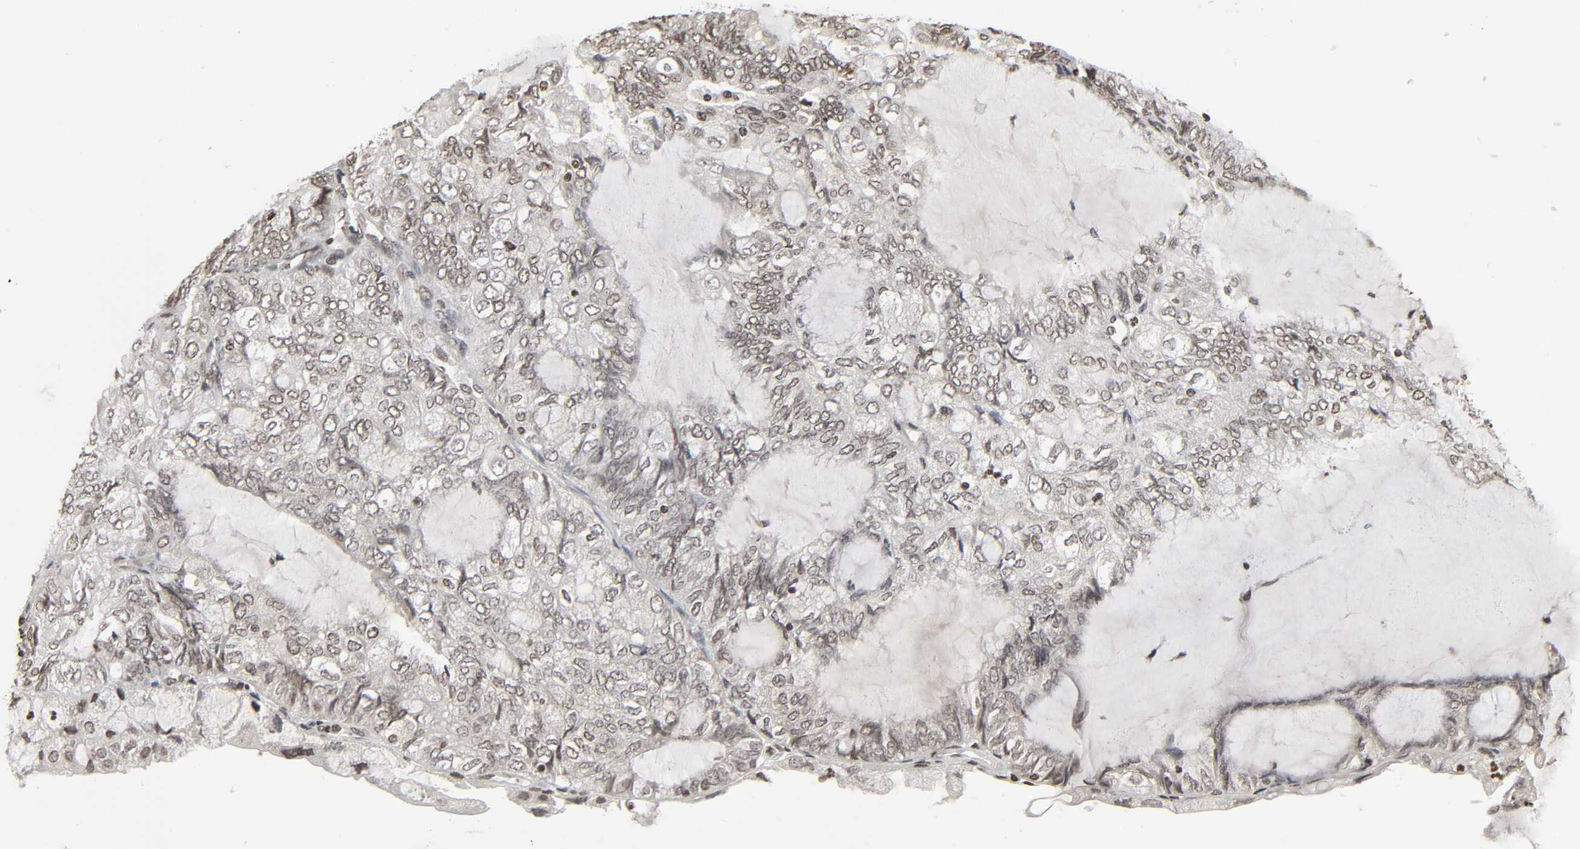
{"staining": {"intensity": "moderate", "quantity": ">75%", "location": "nuclear"}, "tissue": "endometrial cancer", "cell_type": "Tumor cells", "image_type": "cancer", "snomed": [{"axis": "morphology", "description": "Adenocarcinoma, NOS"}, {"axis": "topography", "description": "Endometrium"}], "caption": "Human endometrial cancer (adenocarcinoma) stained with a protein marker displays moderate staining in tumor cells.", "gene": "ELAVL1", "patient": {"sex": "female", "age": 81}}